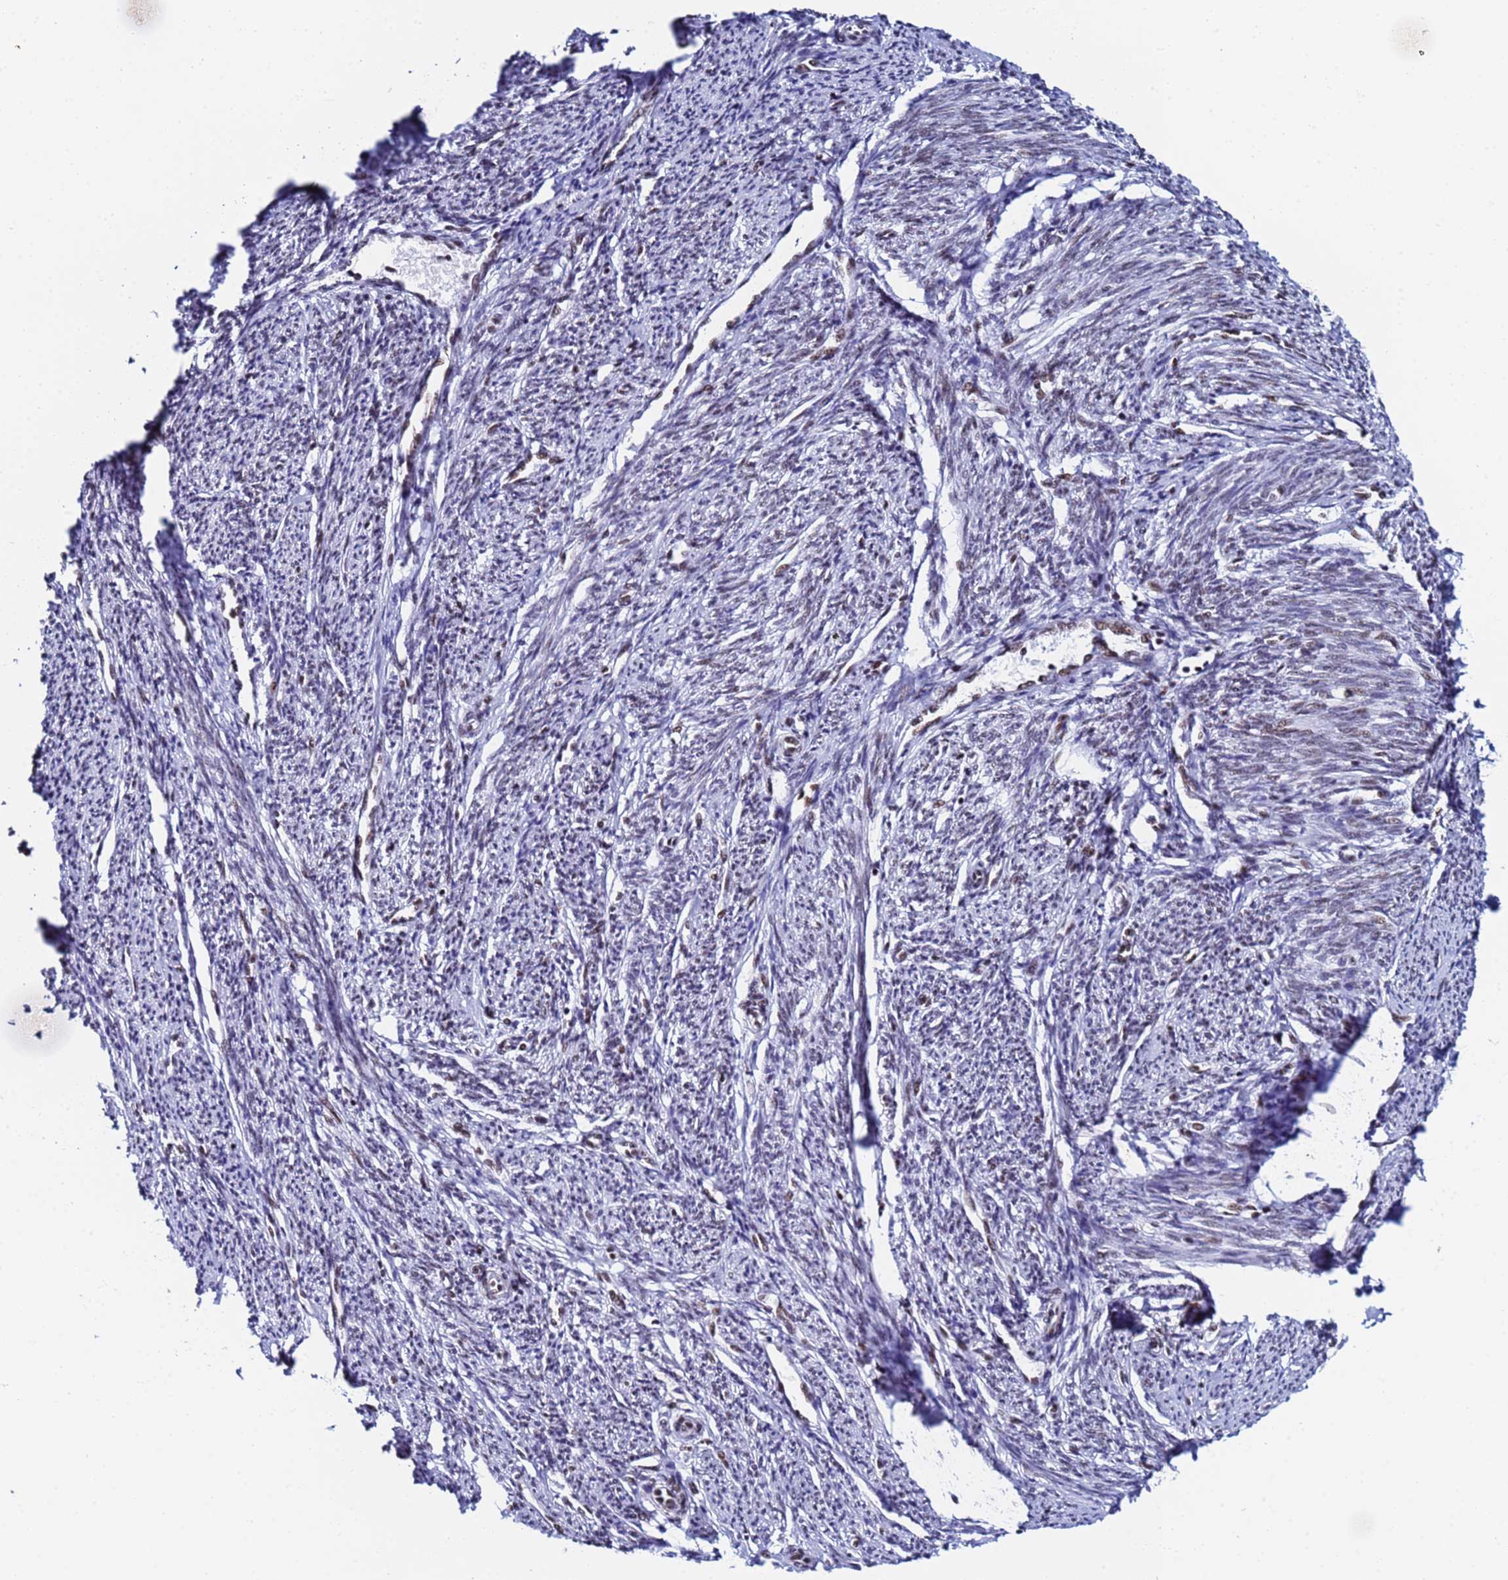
{"staining": {"intensity": "moderate", "quantity": "25%-75%", "location": "nuclear"}, "tissue": "smooth muscle", "cell_type": "Smooth muscle cells", "image_type": "normal", "snomed": [{"axis": "morphology", "description": "Normal tissue, NOS"}, {"axis": "topography", "description": "Smooth muscle"}, {"axis": "topography", "description": "Uterus"}], "caption": "Smooth muscle stained with immunohistochemistry (IHC) demonstrates moderate nuclear expression in approximately 25%-75% of smooth muscle cells. (IHC, brightfield microscopy, high magnification).", "gene": "SNRPA1", "patient": {"sex": "female", "age": 59}}